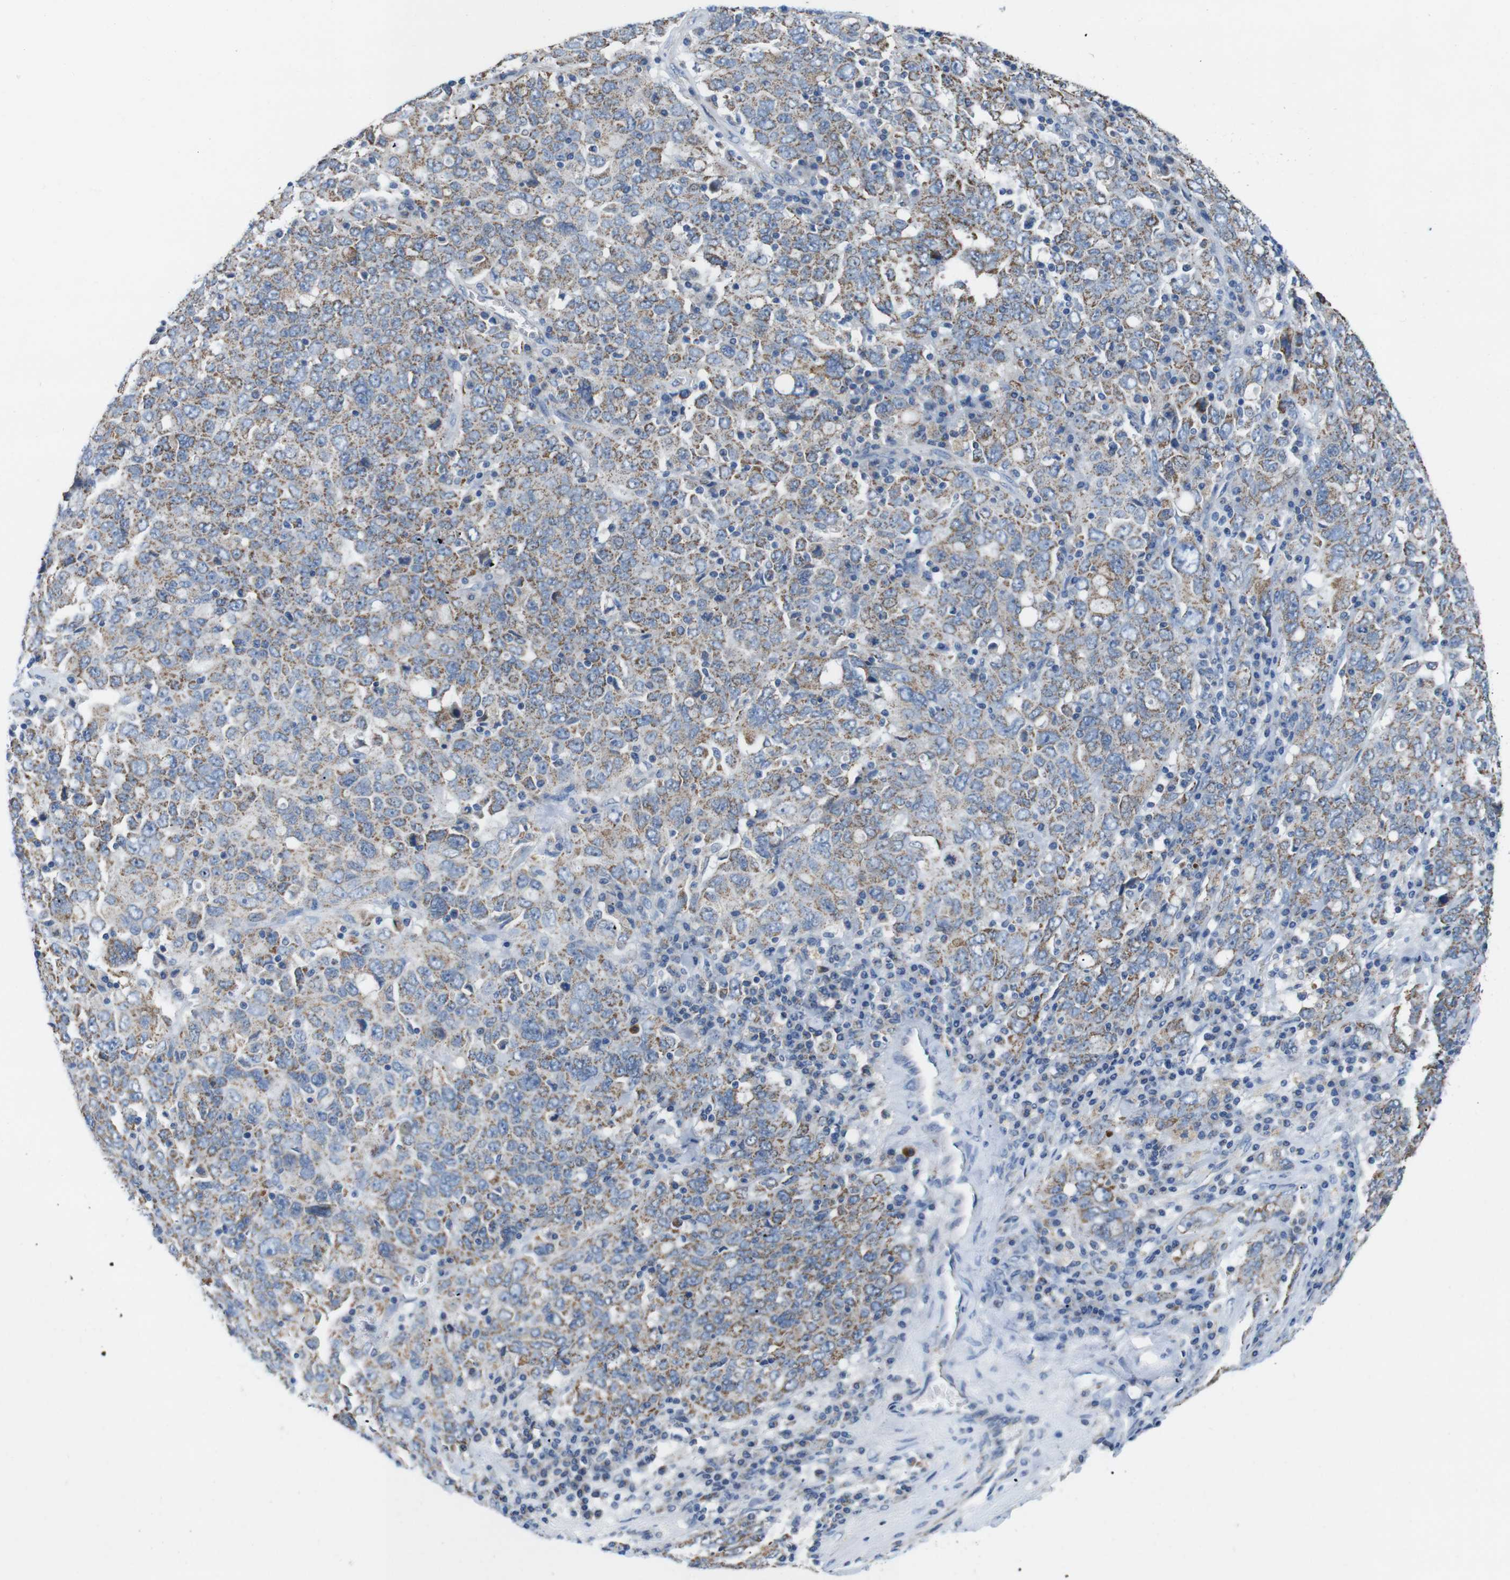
{"staining": {"intensity": "moderate", "quantity": ">75%", "location": "cytoplasmic/membranous"}, "tissue": "ovarian cancer", "cell_type": "Tumor cells", "image_type": "cancer", "snomed": [{"axis": "morphology", "description": "Carcinoma, endometroid"}, {"axis": "topography", "description": "Ovary"}], "caption": "Ovarian cancer tissue shows moderate cytoplasmic/membranous expression in about >75% of tumor cells", "gene": "F2RL1", "patient": {"sex": "female", "age": 62}}